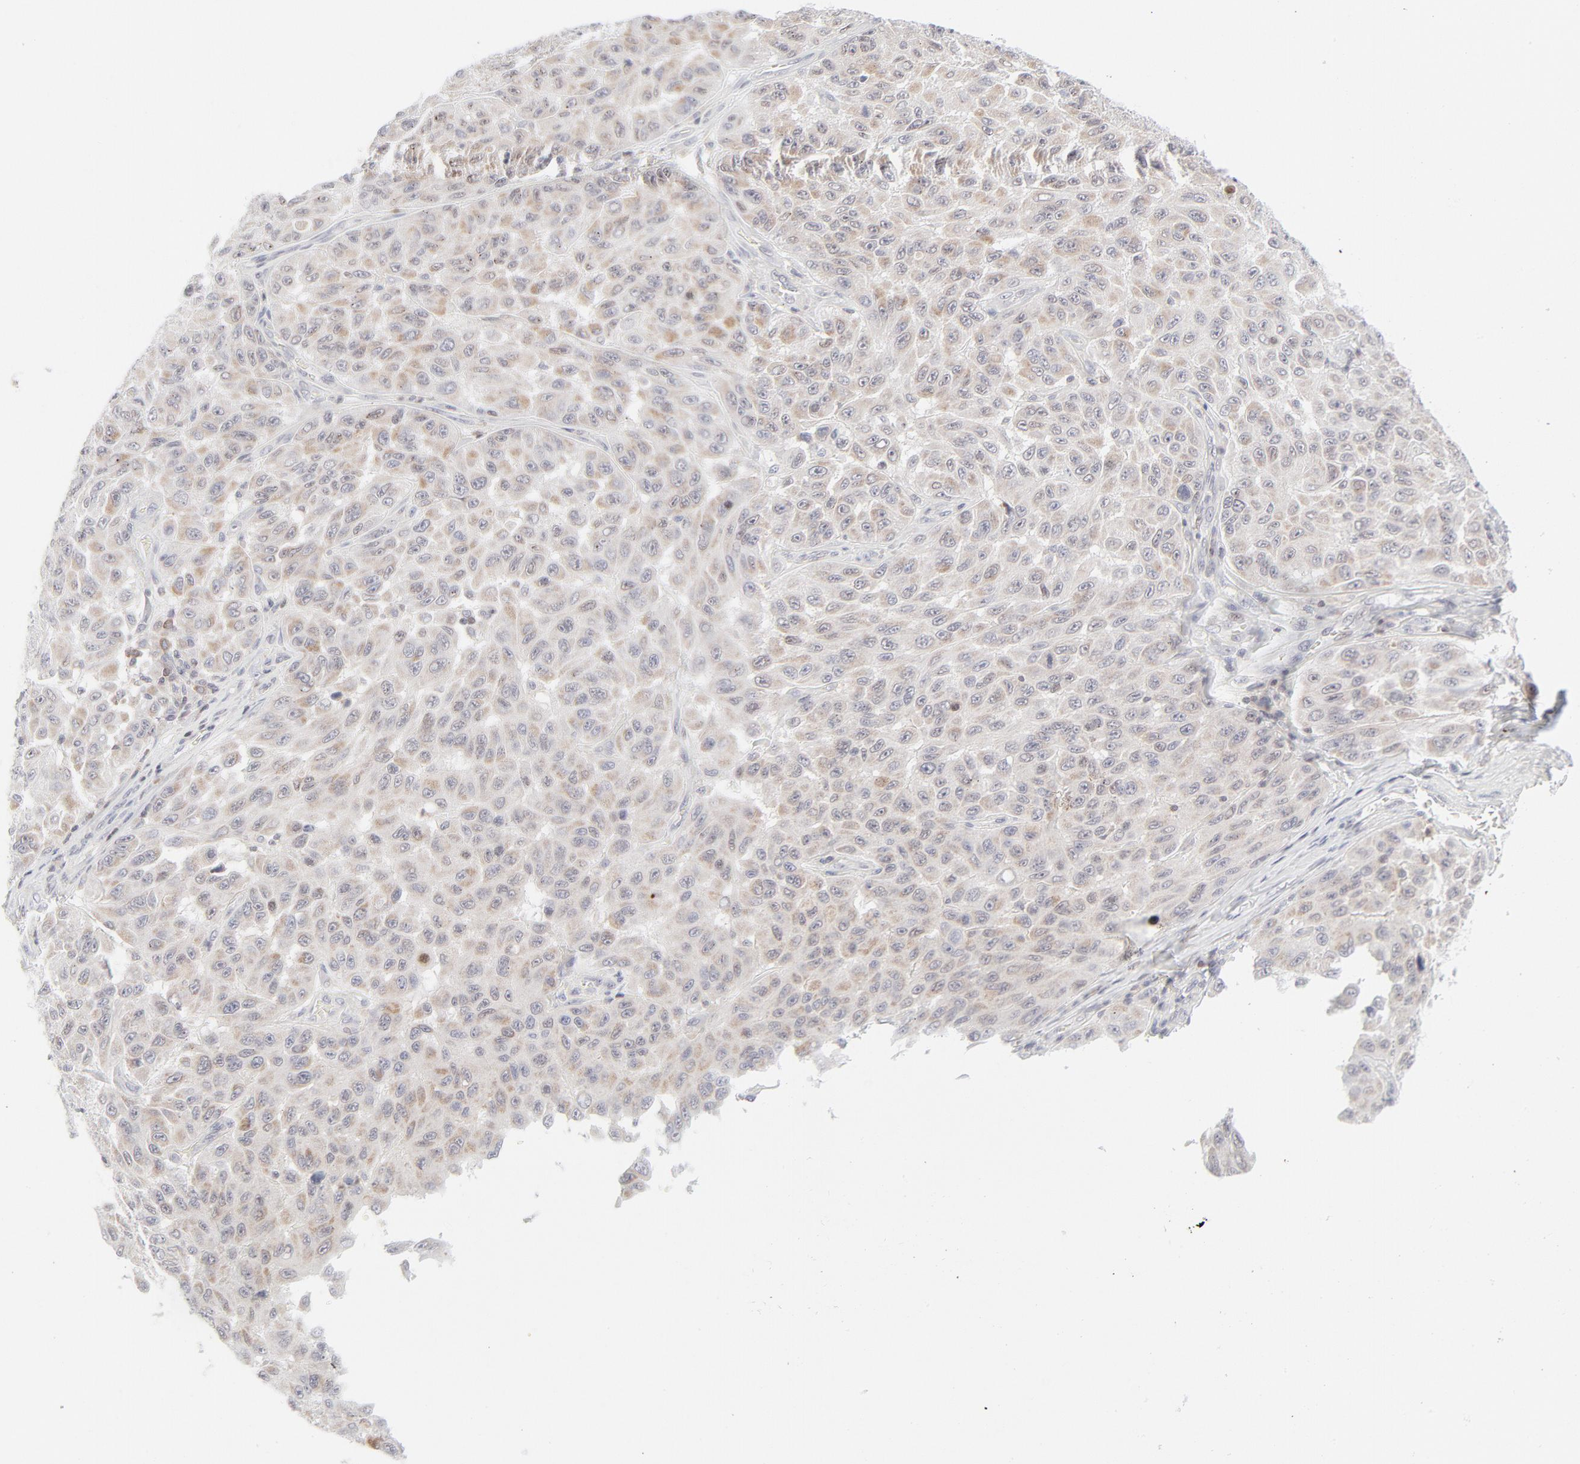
{"staining": {"intensity": "moderate", "quantity": ">75%", "location": "cytoplasmic/membranous"}, "tissue": "melanoma", "cell_type": "Tumor cells", "image_type": "cancer", "snomed": [{"axis": "morphology", "description": "Malignant melanoma, NOS"}, {"axis": "topography", "description": "Skin"}], "caption": "Immunohistochemistry staining of malignant melanoma, which exhibits medium levels of moderate cytoplasmic/membranous staining in approximately >75% of tumor cells indicating moderate cytoplasmic/membranous protein staining. The staining was performed using DAB (brown) for protein detection and nuclei were counterstained in hematoxylin (blue).", "gene": "PRKCB", "patient": {"sex": "male", "age": 30}}